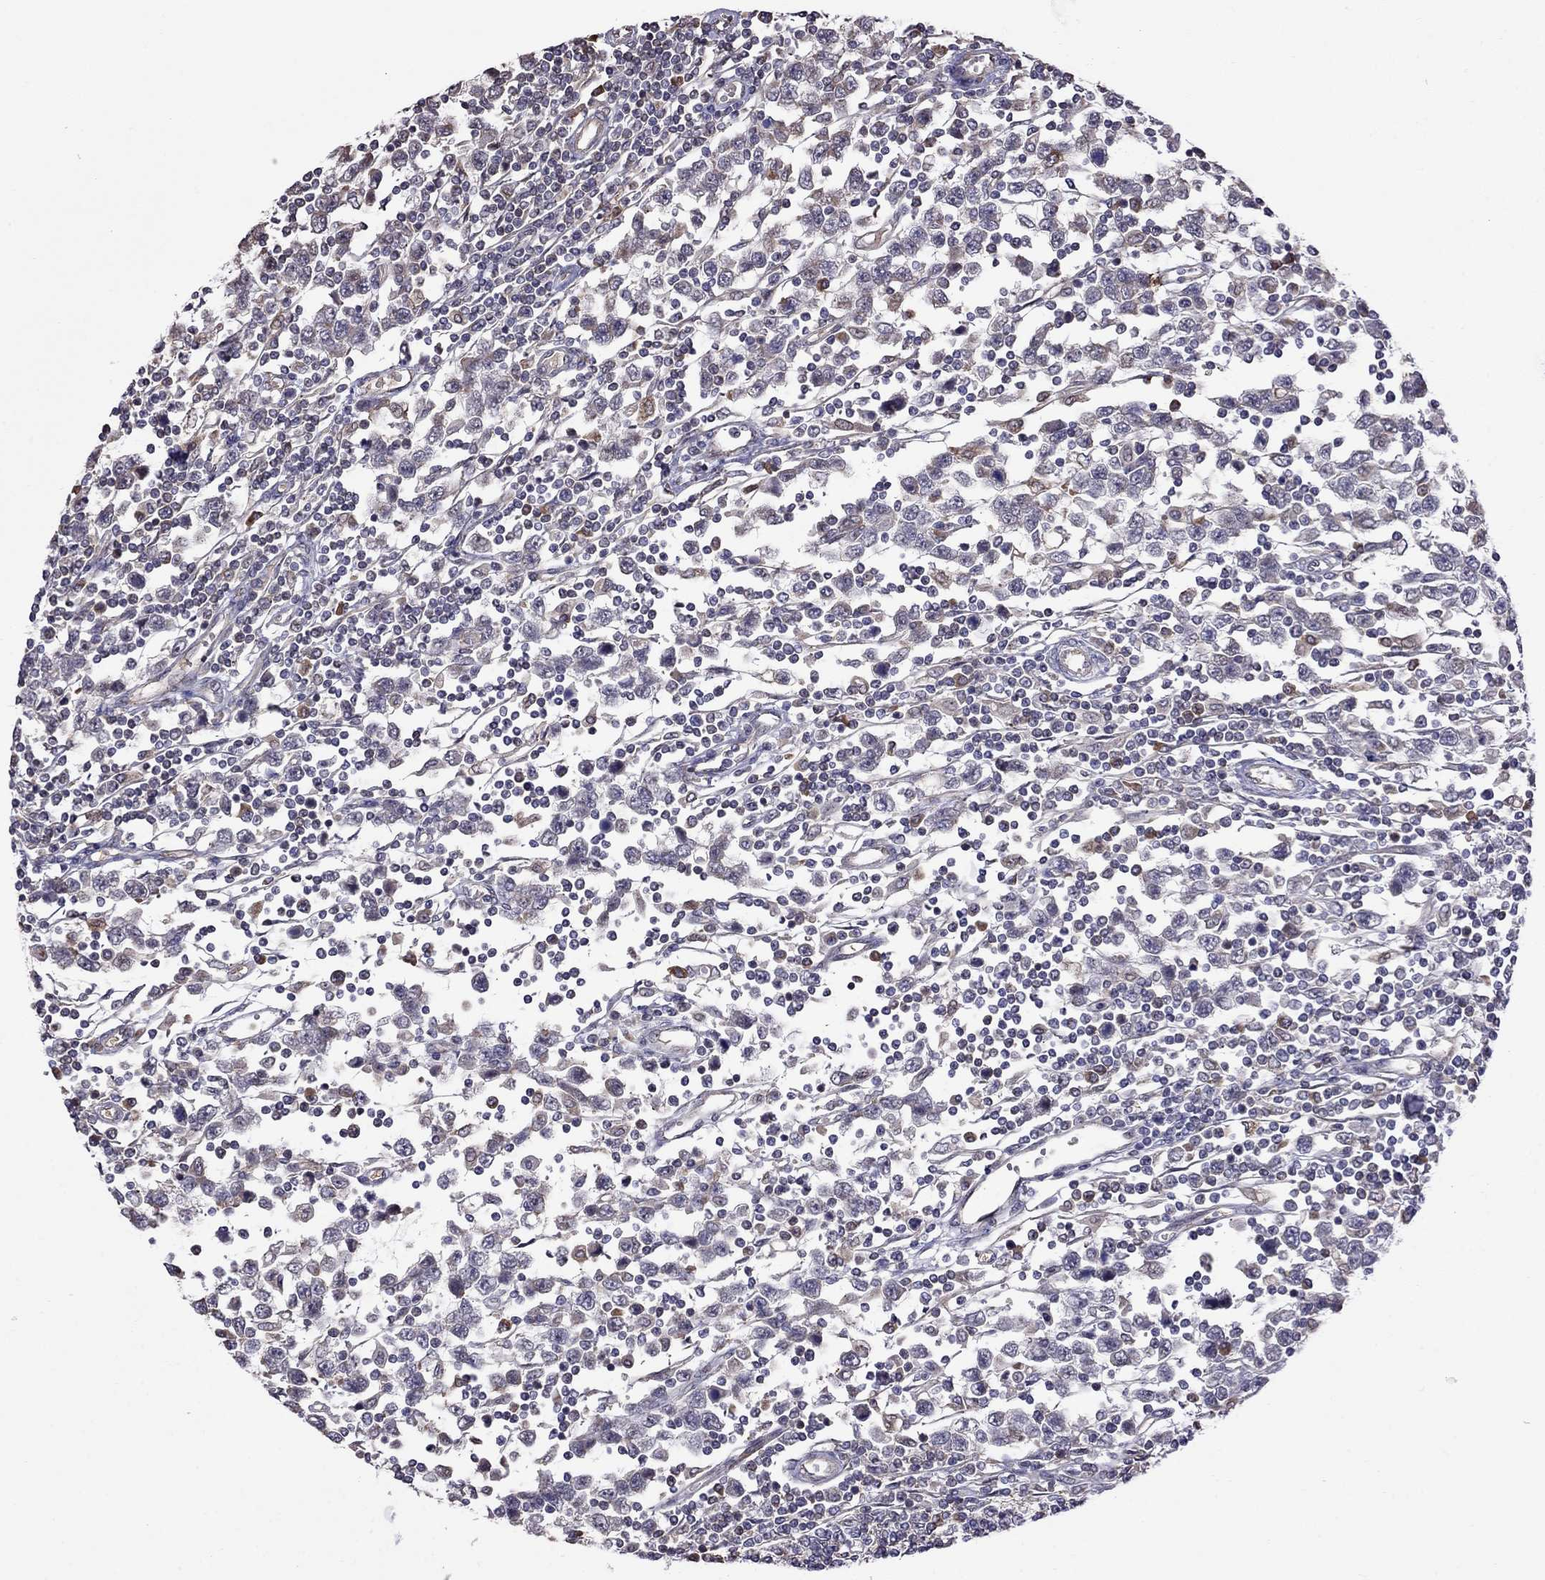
{"staining": {"intensity": "negative", "quantity": "none", "location": "none"}, "tissue": "testis cancer", "cell_type": "Tumor cells", "image_type": "cancer", "snomed": [{"axis": "morphology", "description": "Seminoma, NOS"}, {"axis": "topography", "description": "Testis"}], "caption": "High power microscopy micrograph of an immunohistochemistry photomicrograph of testis cancer (seminoma), revealing no significant staining in tumor cells.", "gene": "ADAM28", "patient": {"sex": "male", "age": 34}}